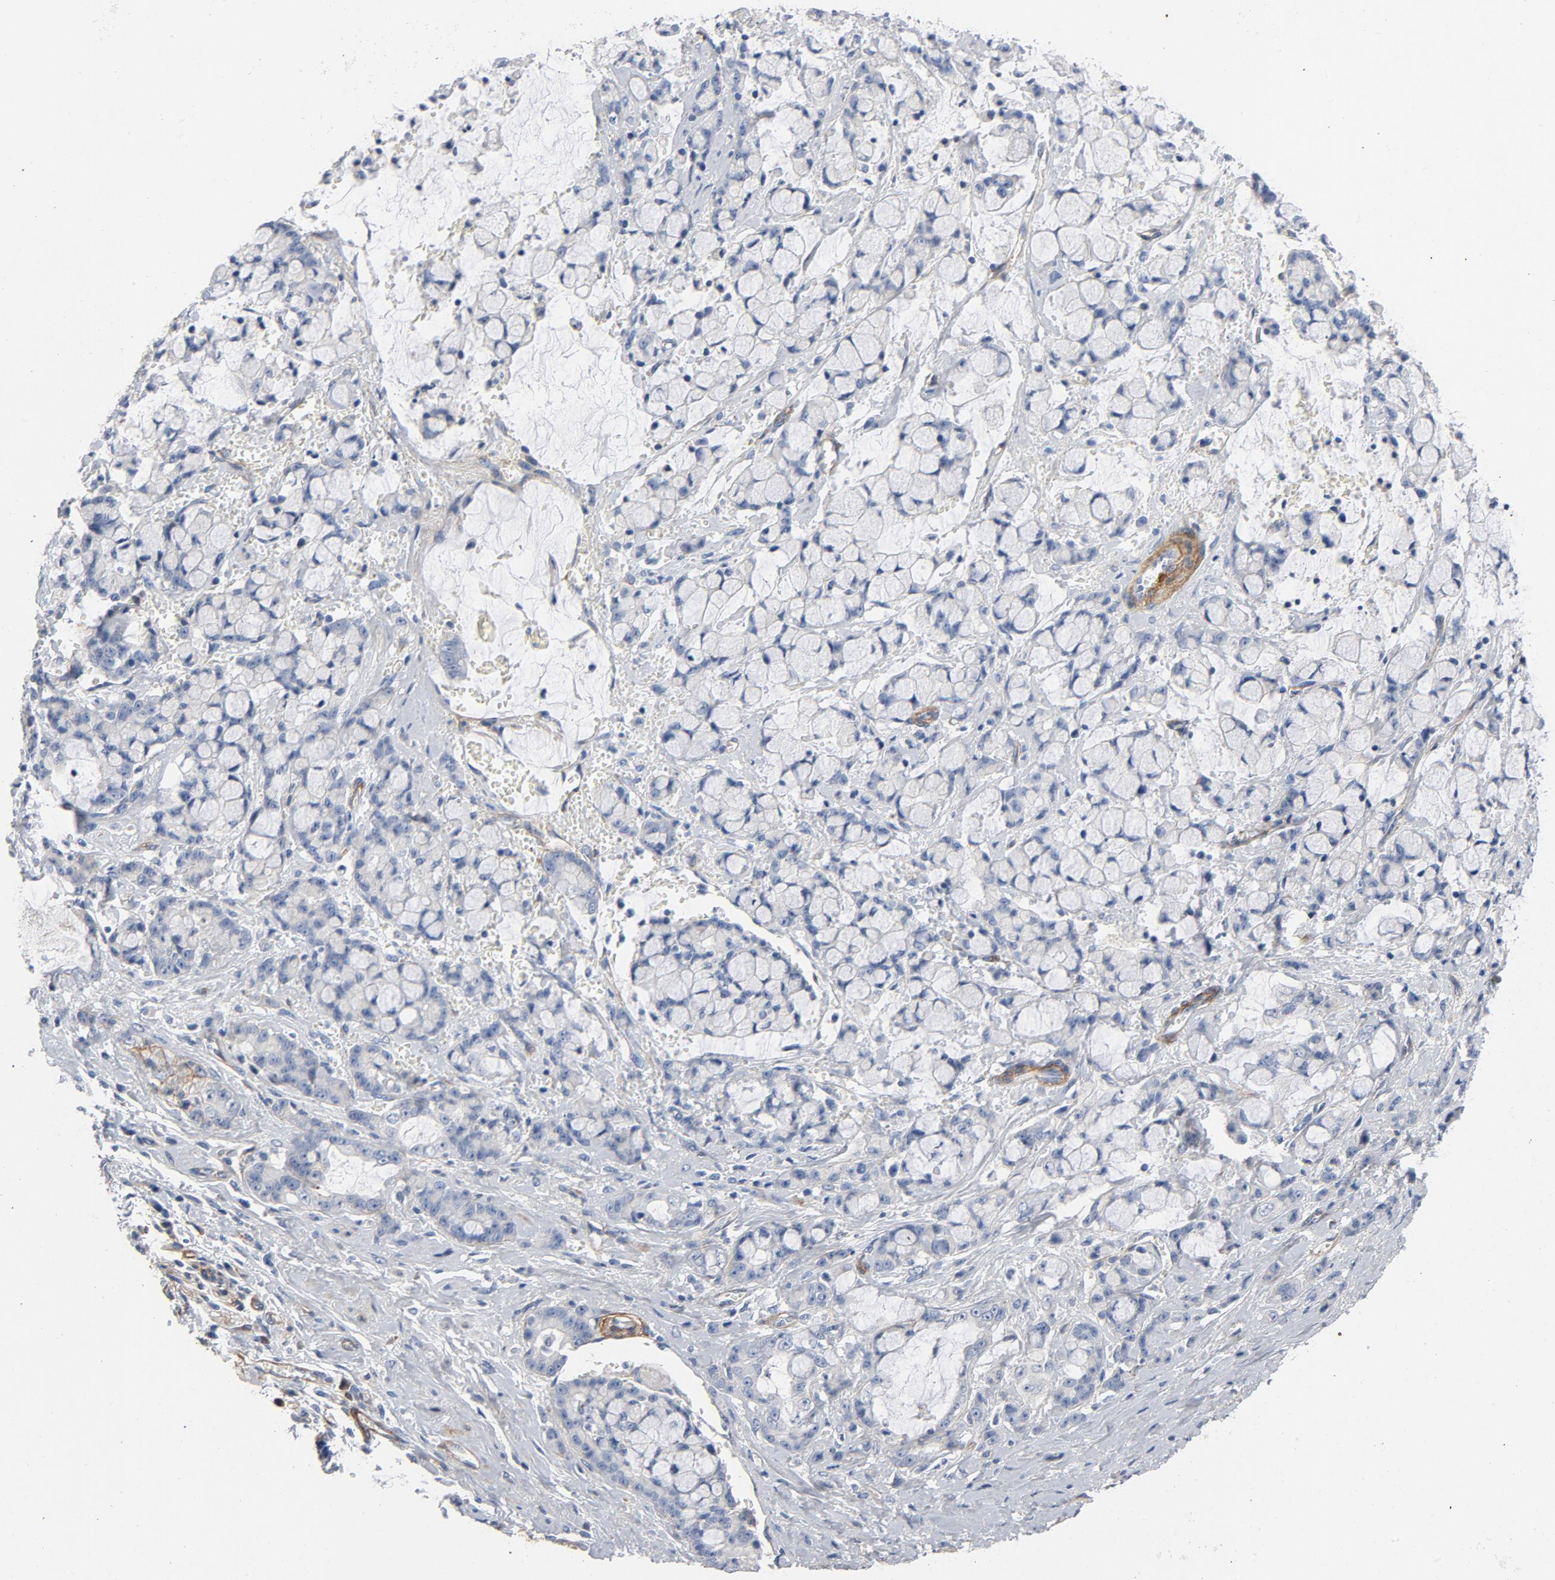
{"staining": {"intensity": "negative", "quantity": "none", "location": "none"}, "tissue": "pancreatic cancer", "cell_type": "Tumor cells", "image_type": "cancer", "snomed": [{"axis": "morphology", "description": "Adenocarcinoma, NOS"}, {"axis": "topography", "description": "Pancreas"}], "caption": "Histopathology image shows no significant protein staining in tumor cells of pancreatic adenocarcinoma.", "gene": "LAMC1", "patient": {"sex": "female", "age": 73}}